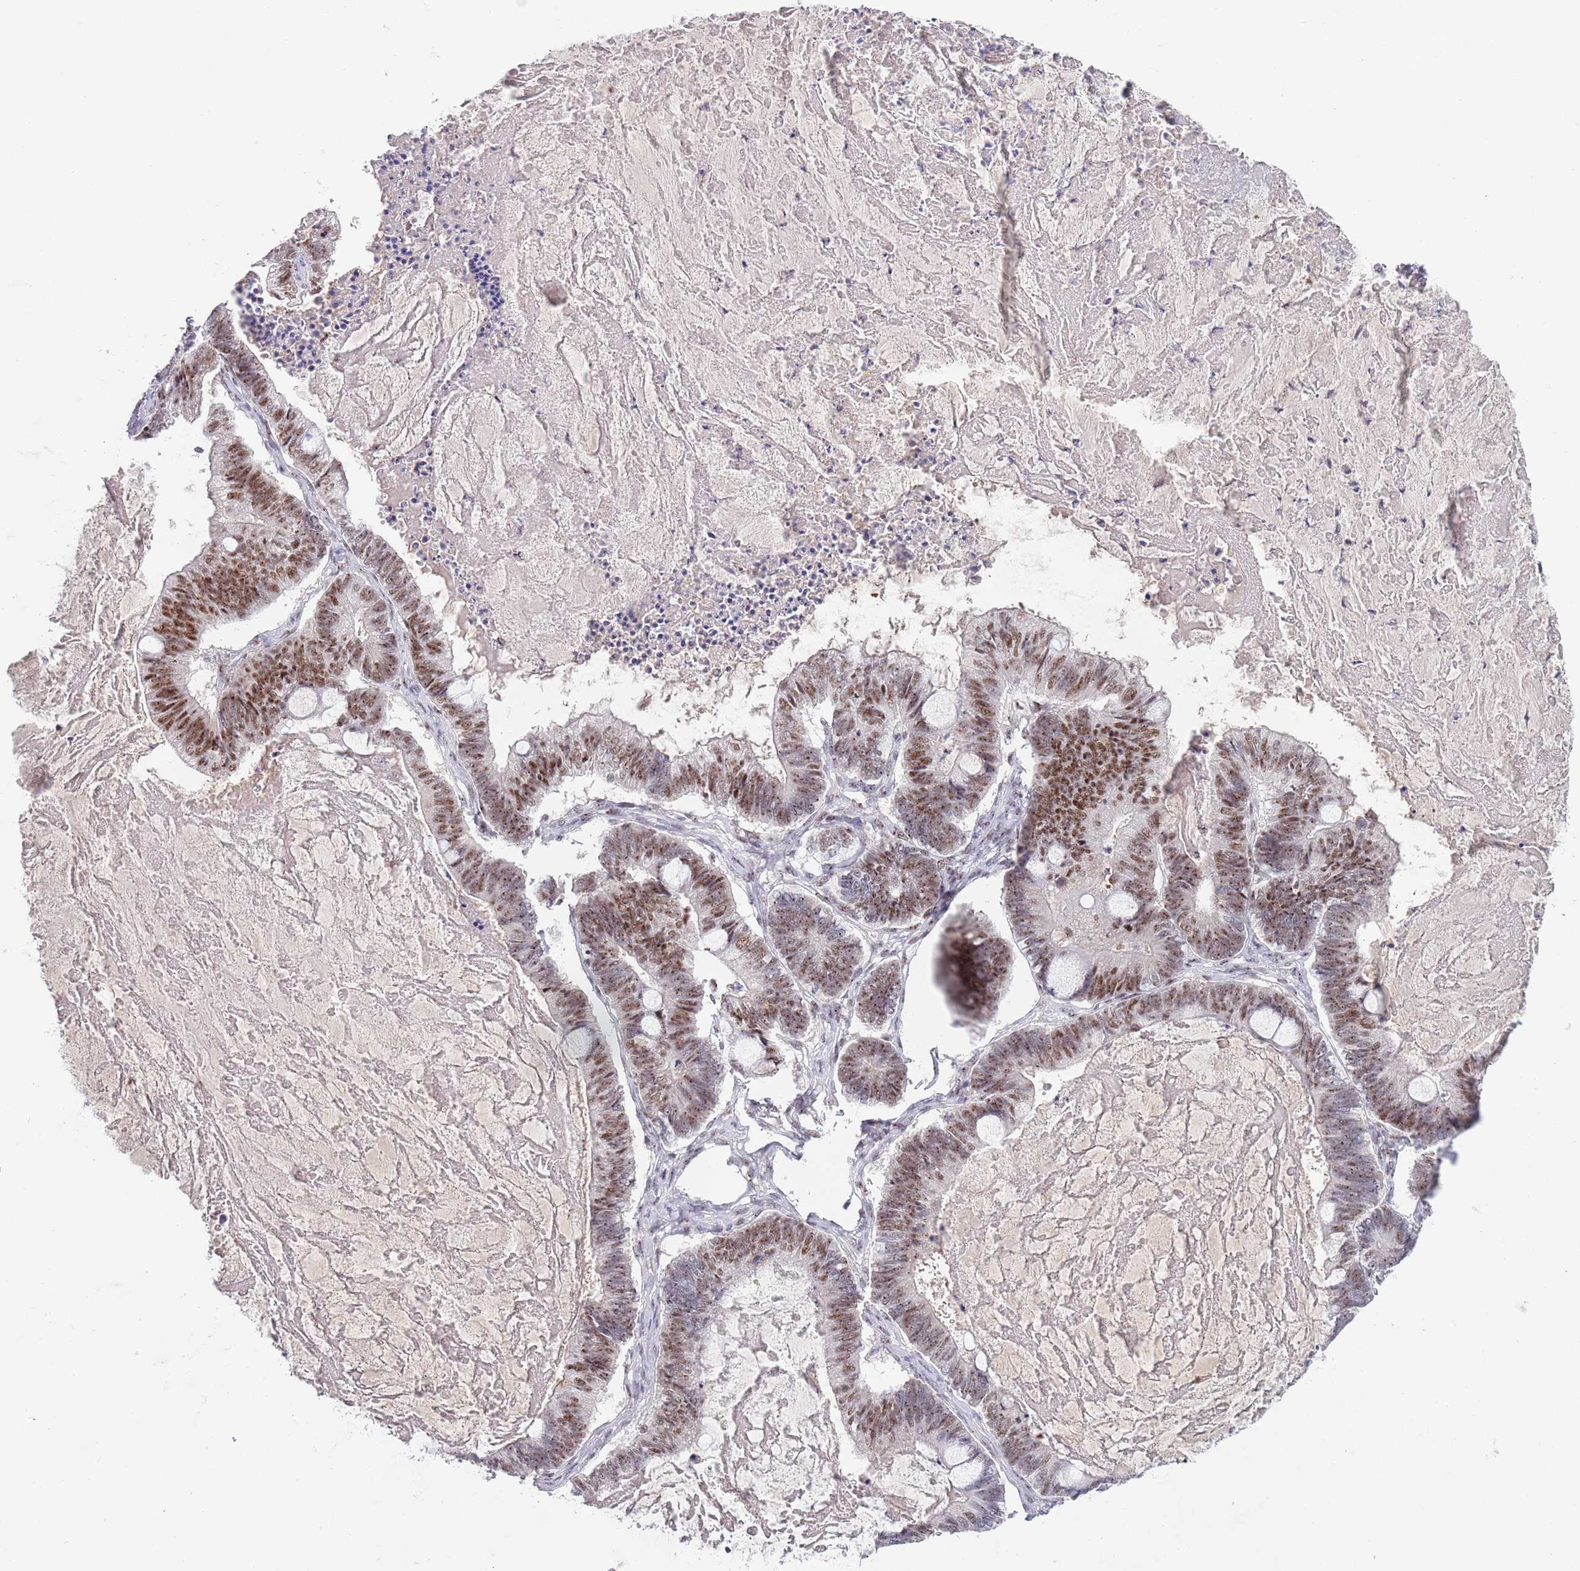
{"staining": {"intensity": "moderate", "quantity": ">75%", "location": "nuclear"}, "tissue": "ovarian cancer", "cell_type": "Tumor cells", "image_type": "cancer", "snomed": [{"axis": "morphology", "description": "Cystadenocarcinoma, mucinous, NOS"}, {"axis": "topography", "description": "Ovary"}], "caption": "This is an image of immunohistochemistry staining of mucinous cystadenocarcinoma (ovarian), which shows moderate staining in the nuclear of tumor cells.", "gene": "CIZ1", "patient": {"sex": "female", "age": 61}}